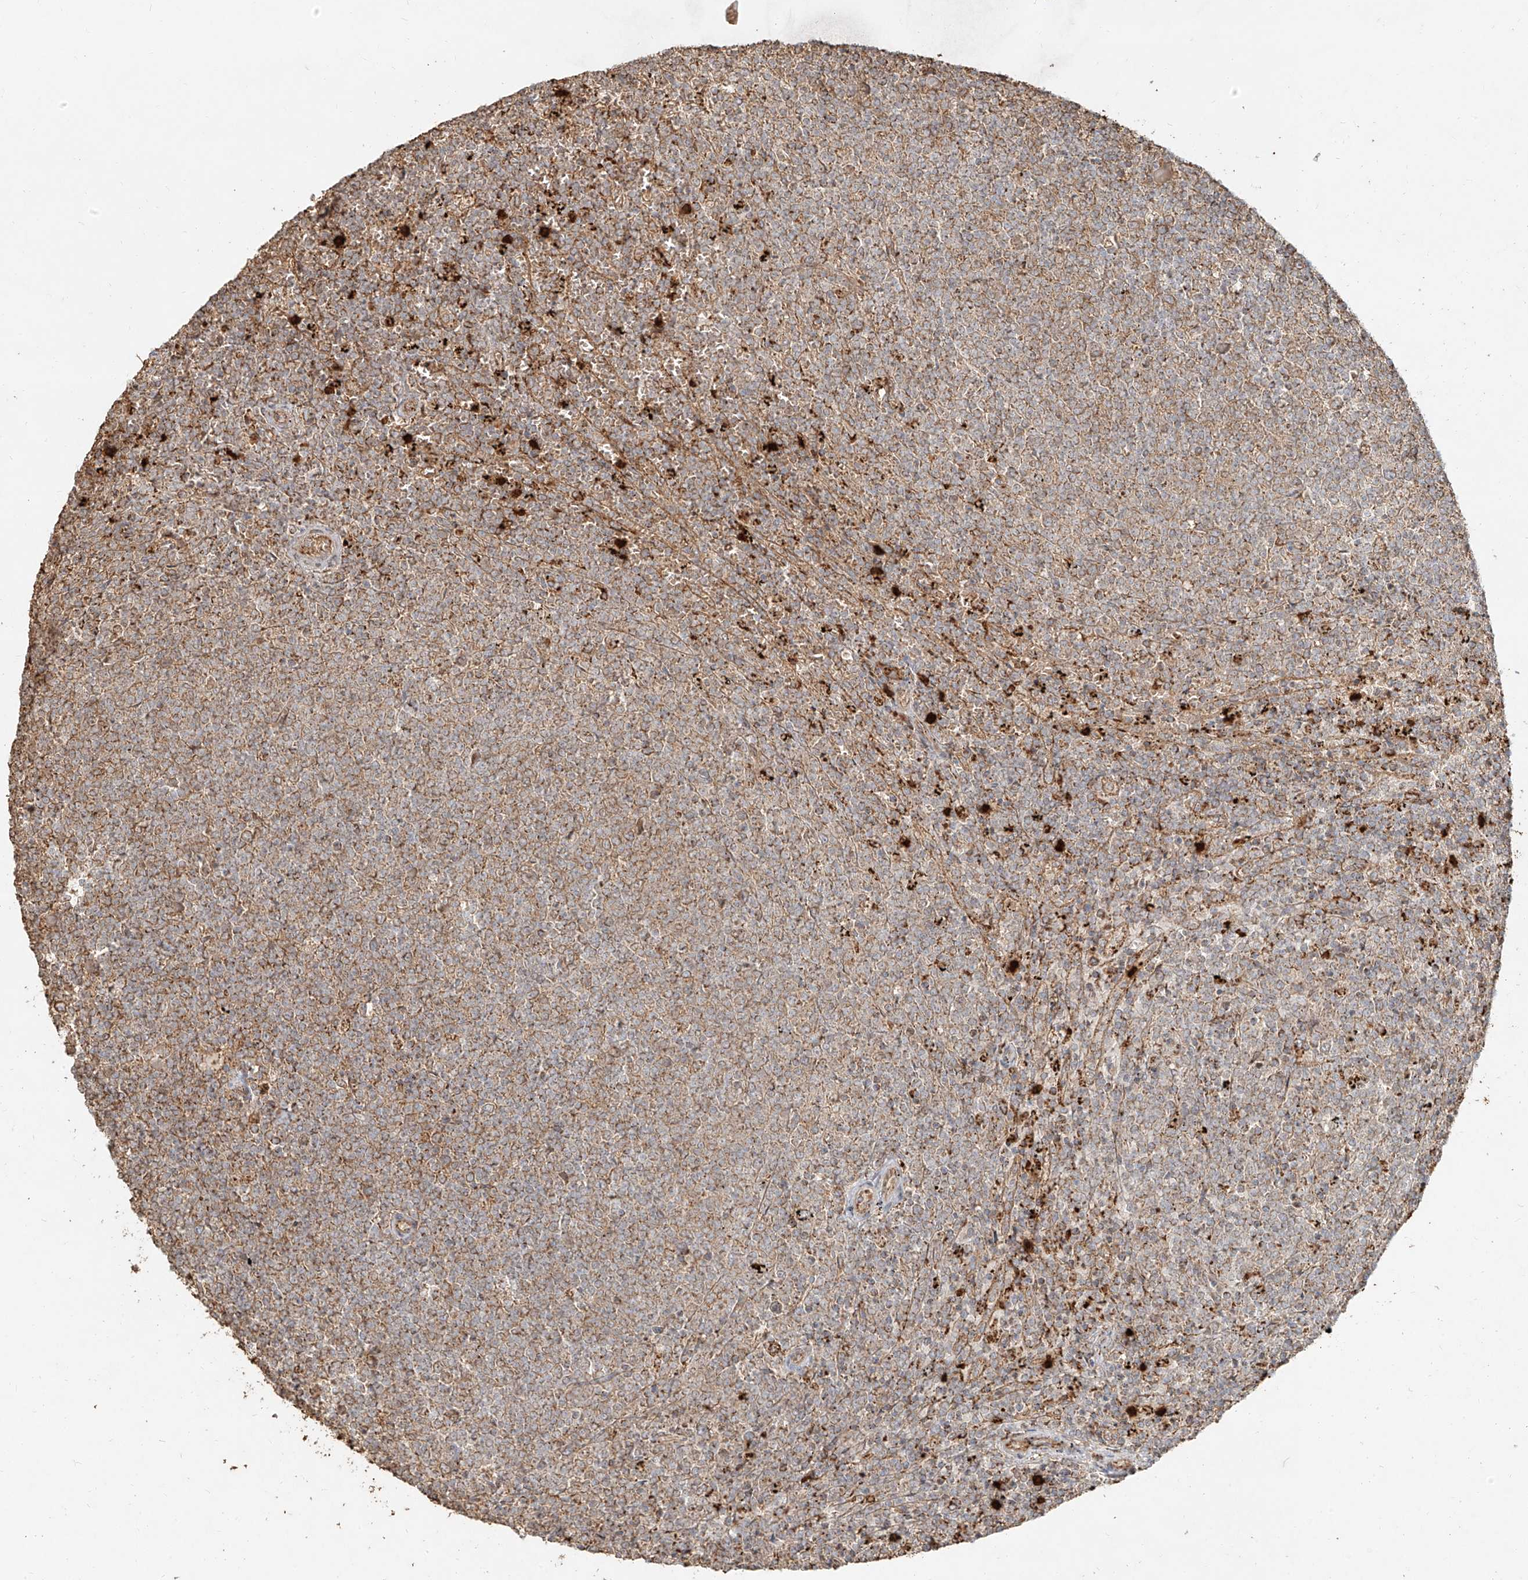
{"staining": {"intensity": "weak", "quantity": ">75%", "location": "cytoplasmic/membranous"}, "tissue": "lymphoma", "cell_type": "Tumor cells", "image_type": "cancer", "snomed": [{"axis": "morphology", "description": "Malignant lymphoma, non-Hodgkin's type, Low grade"}, {"axis": "topography", "description": "Spleen"}], "caption": "Immunohistochemical staining of human low-grade malignant lymphoma, non-Hodgkin's type reveals low levels of weak cytoplasmic/membranous protein positivity in approximately >75% of tumor cells. The protein is shown in brown color, while the nuclei are stained blue.", "gene": "EFNB1", "patient": {"sex": "female", "age": 50}}